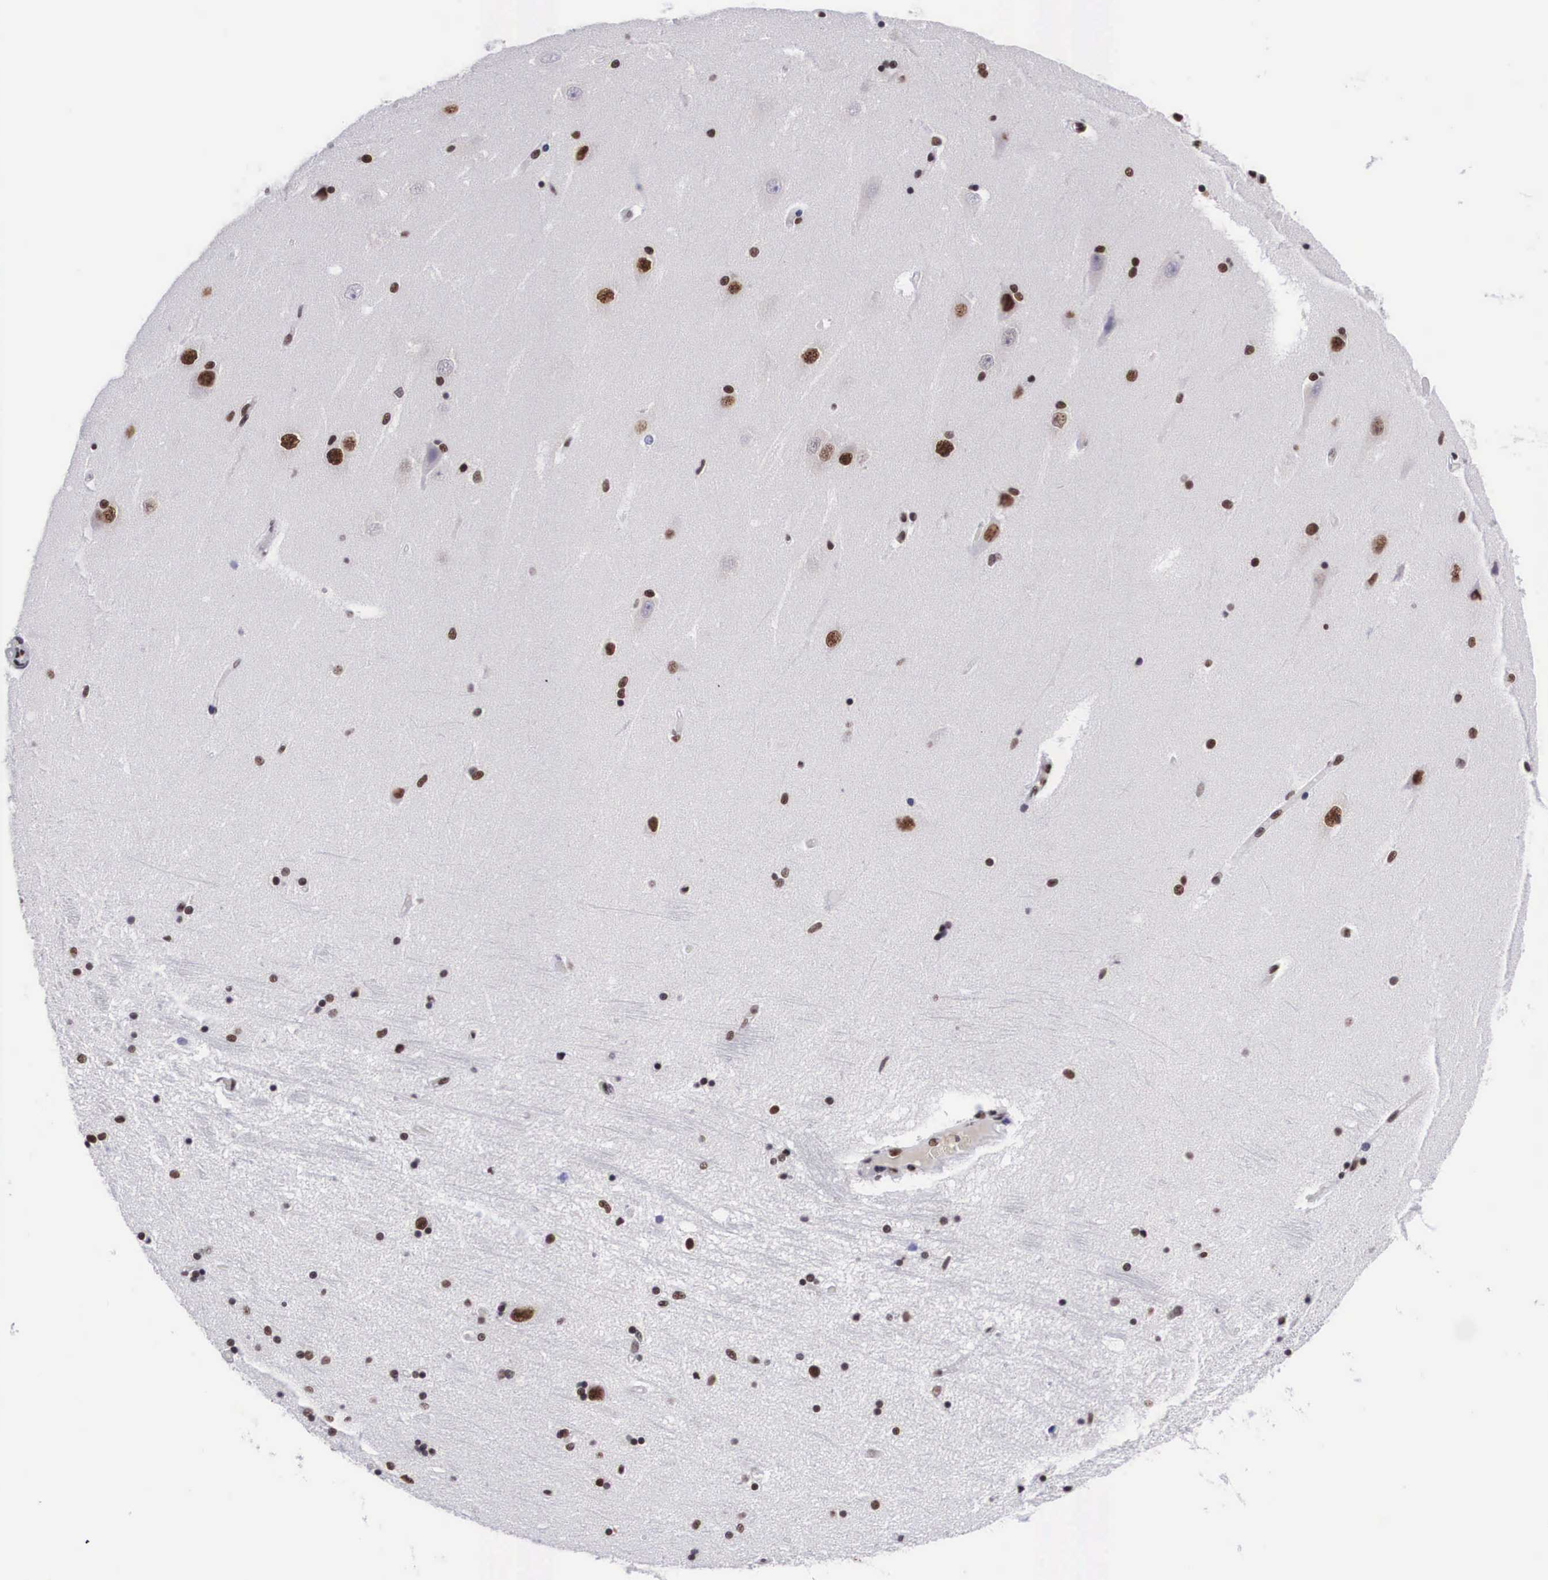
{"staining": {"intensity": "strong", "quantity": ">75%", "location": "nuclear"}, "tissue": "hippocampus", "cell_type": "Glial cells", "image_type": "normal", "snomed": [{"axis": "morphology", "description": "Normal tissue, NOS"}, {"axis": "topography", "description": "Hippocampus"}], "caption": "The image reveals staining of benign hippocampus, revealing strong nuclear protein staining (brown color) within glial cells. (Brightfield microscopy of DAB IHC at high magnification).", "gene": "SF3A1", "patient": {"sex": "female", "age": 54}}